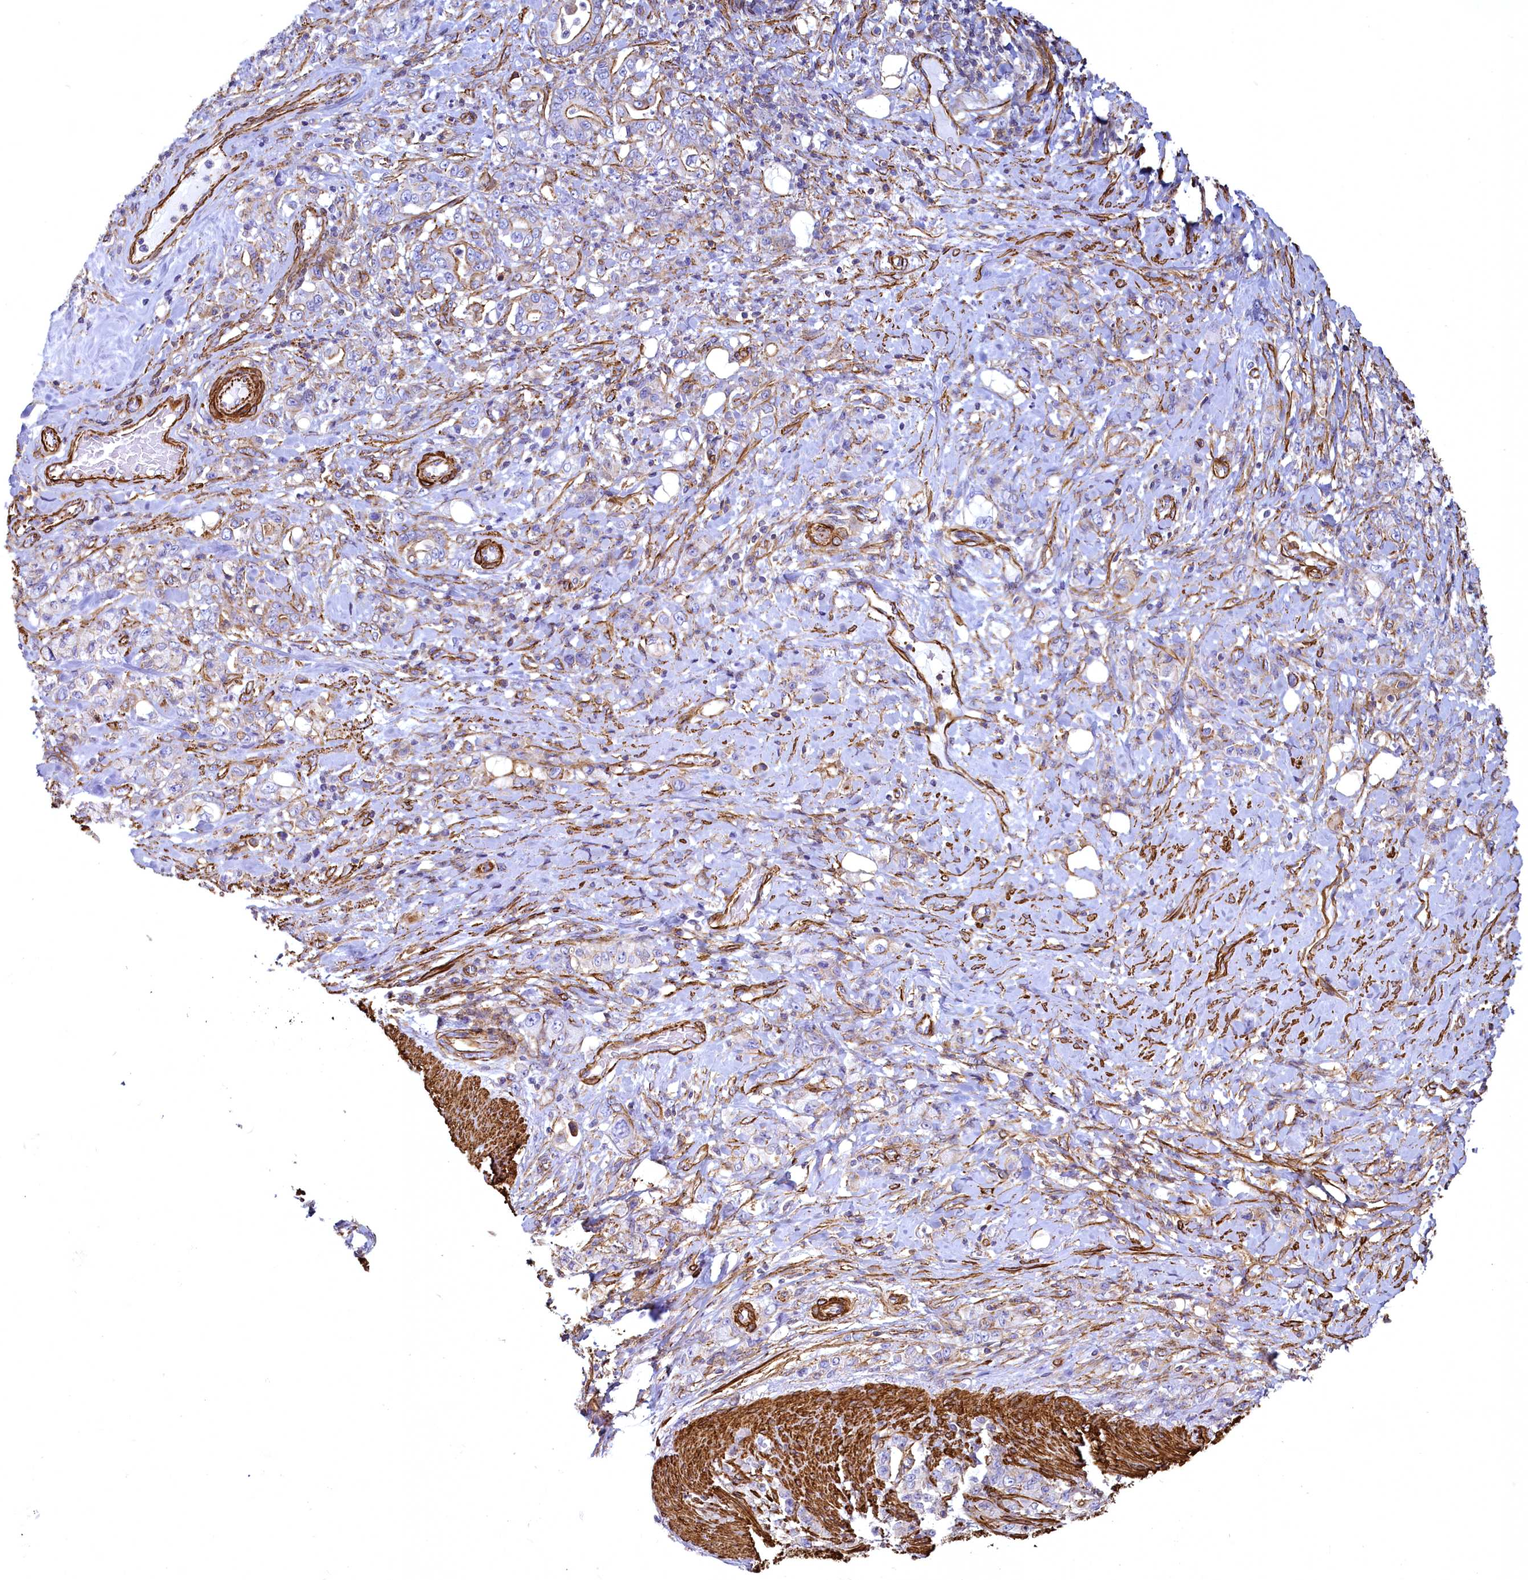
{"staining": {"intensity": "moderate", "quantity": "<25%", "location": "cytoplasmic/membranous"}, "tissue": "stomach cancer", "cell_type": "Tumor cells", "image_type": "cancer", "snomed": [{"axis": "morphology", "description": "Adenocarcinoma, NOS"}, {"axis": "topography", "description": "Stomach"}], "caption": "Stomach cancer (adenocarcinoma) tissue shows moderate cytoplasmic/membranous expression in about <25% of tumor cells, visualized by immunohistochemistry.", "gene": "THBS1", "patient": {"sex": "female", "age": 79}}